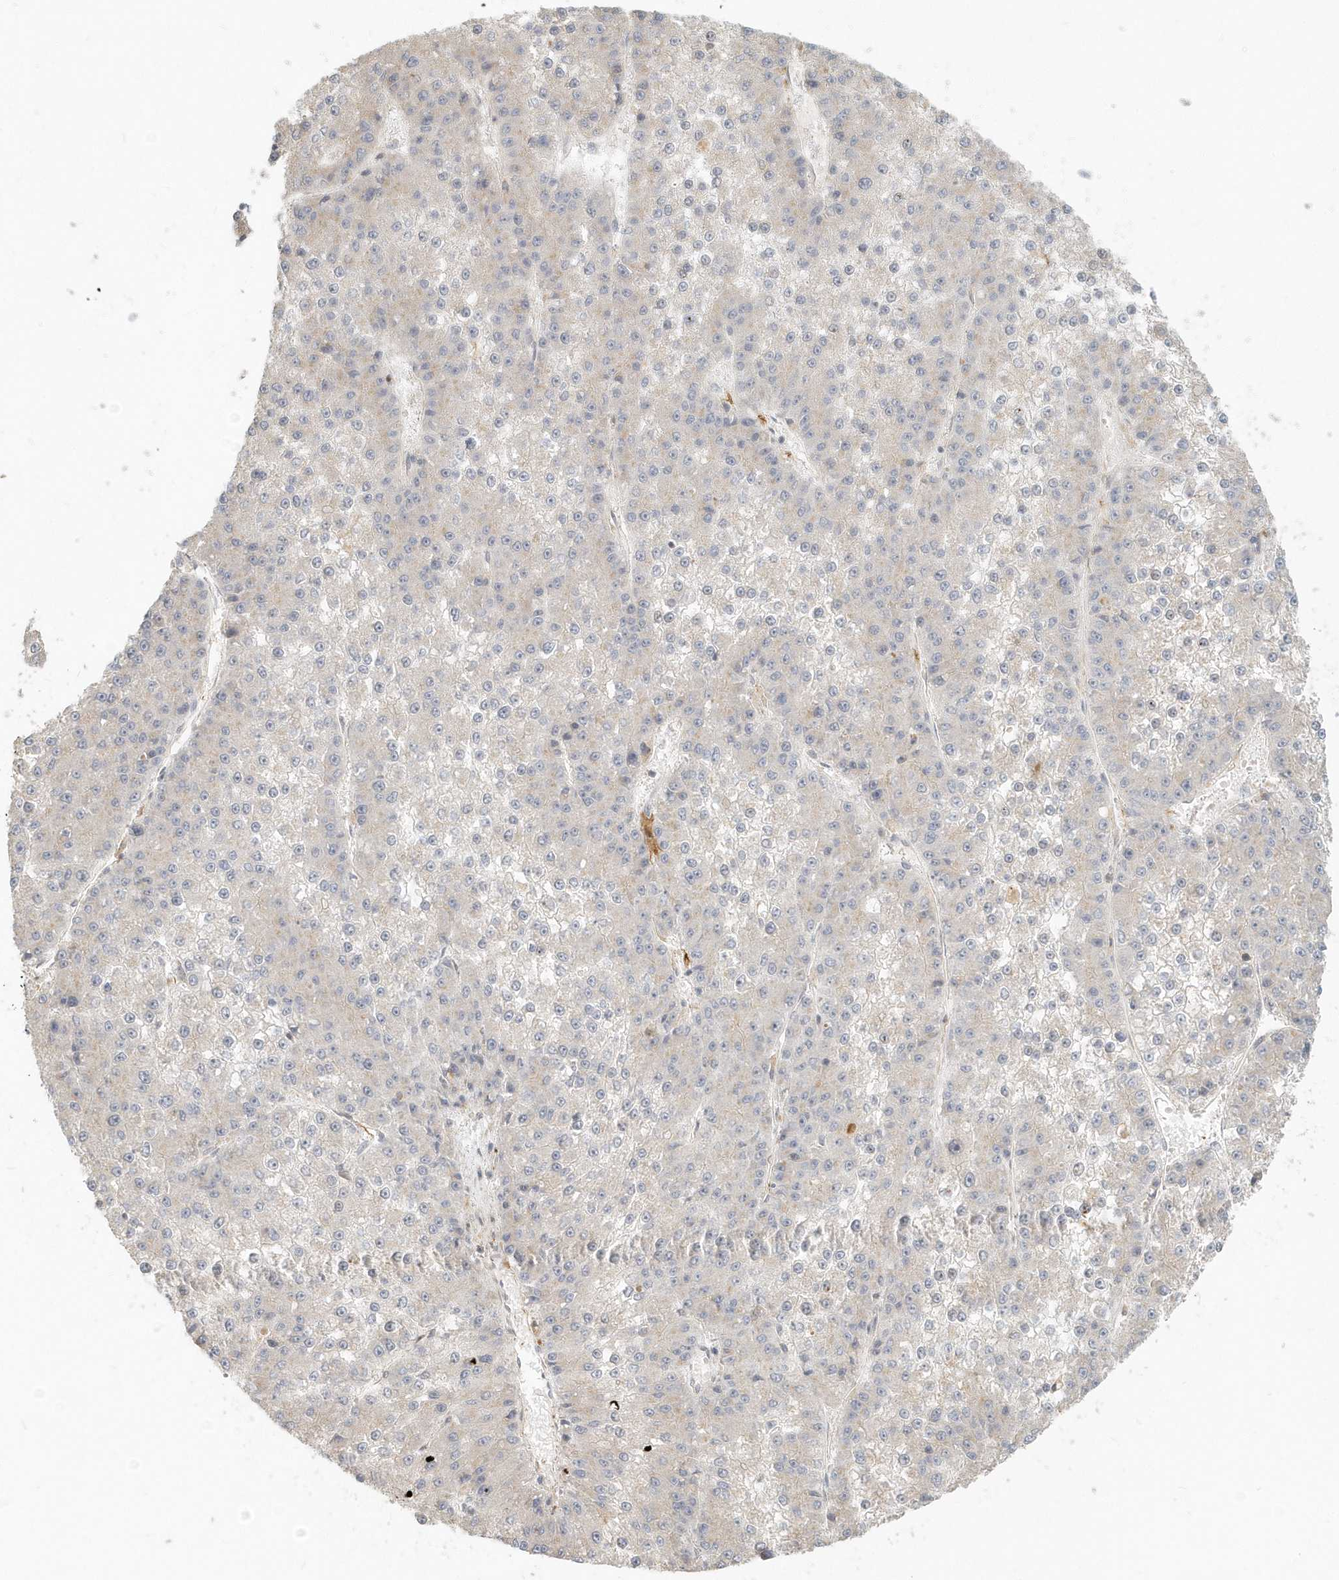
{"staining": {"intensity": "negative", "quantity": "none", "location": "none"}, "tissue": "liver cancer", "cell_type": "Tumor cells", "image_type": "cancer", "snomed": [{"axis": "morphology", "description": "Carcinoma, Hepatocellular, NOS"}, {"axis": "topography", "description": "Liver"}], "caption": "This is an immunohistochemistry photomicrograph of hepatocellular carcinoma (liver). There is no staining in tumor cells.", "gene": "NAPB", "patient": {"sex": "female", "age": 73}}